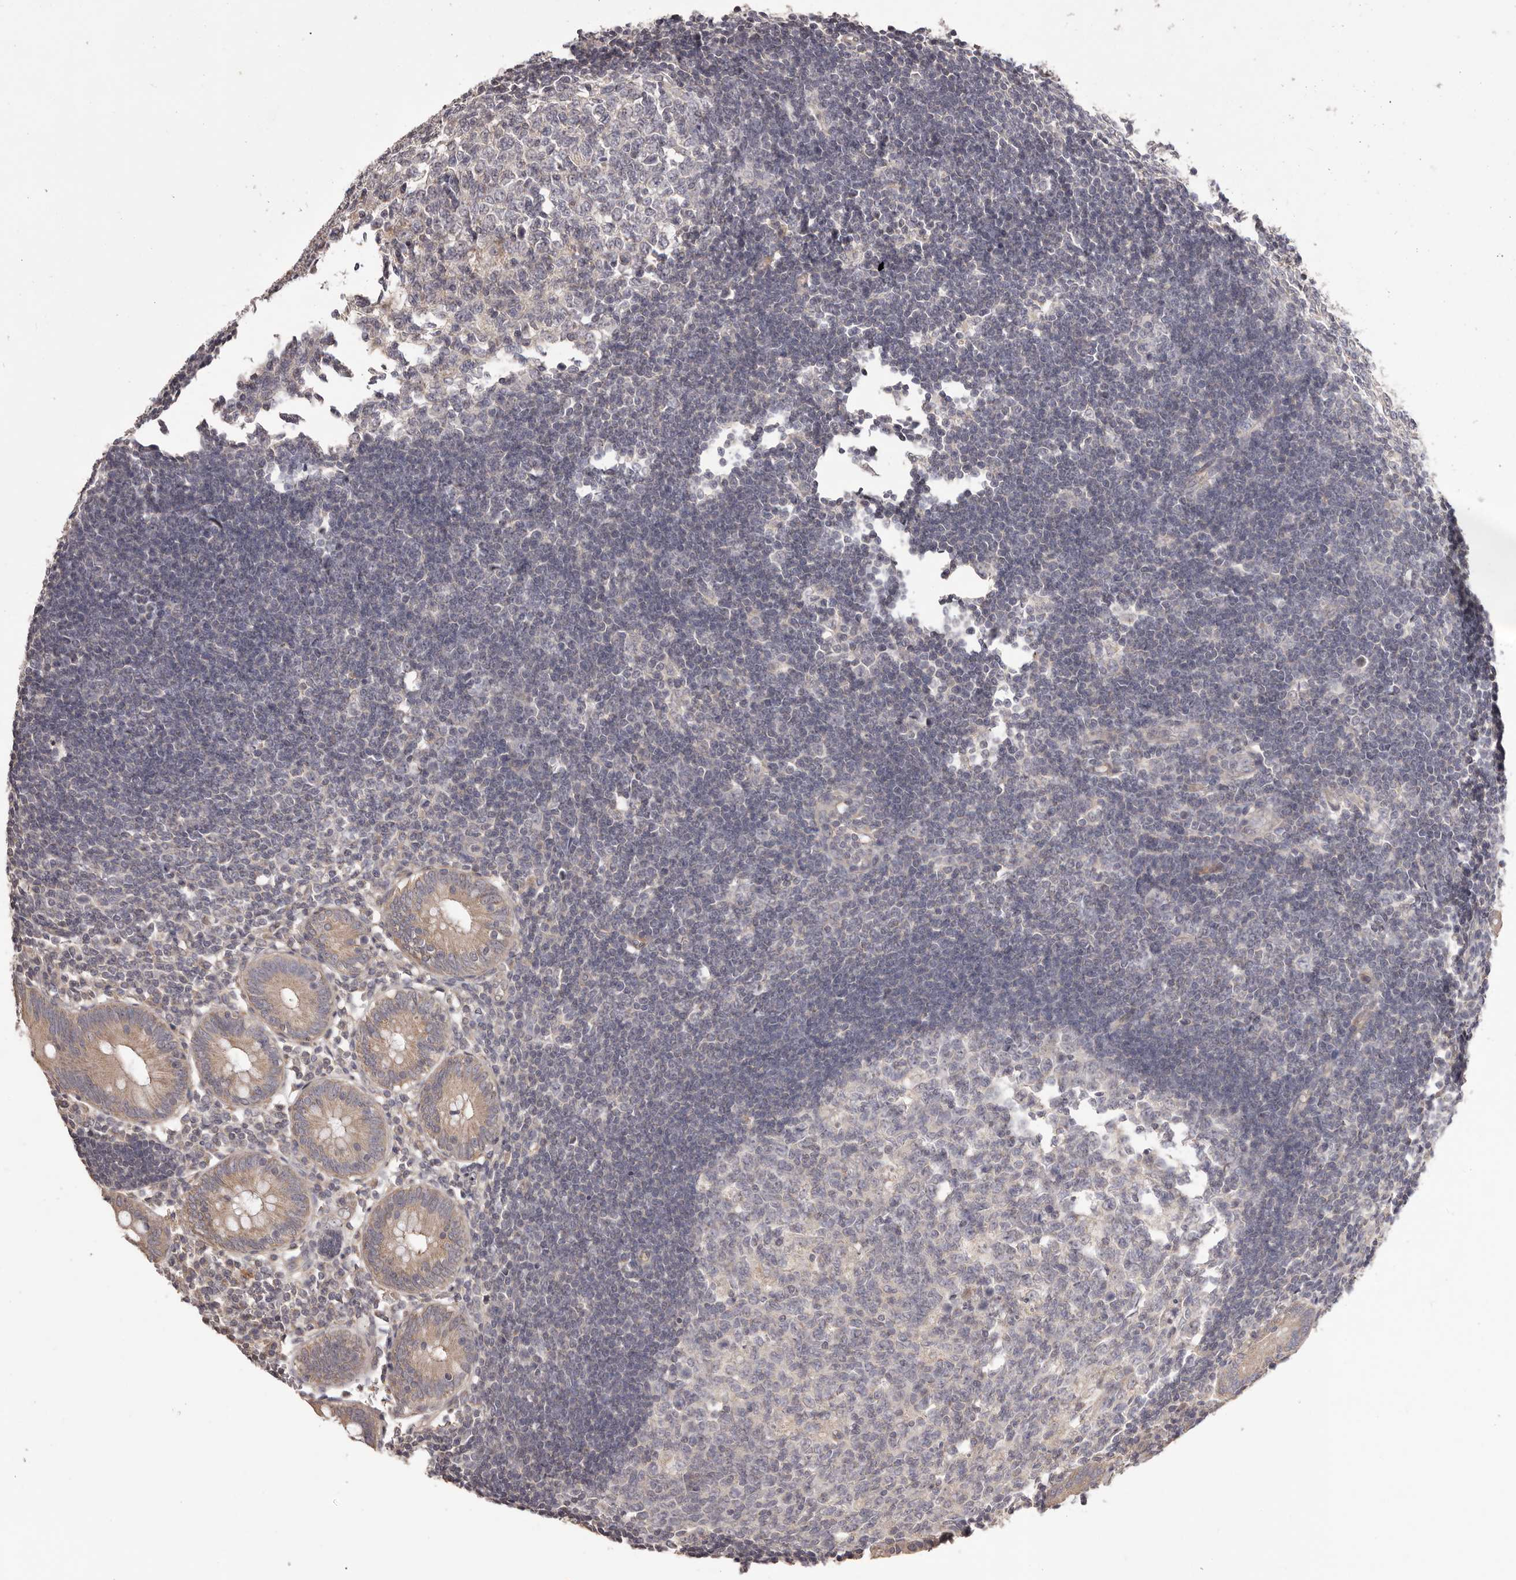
{"staining": {"intensity": "weak", "quantity": ">75%", "location": "cytoplasmic/membranous"}, "tissue": "appendix", "cell_type": "Glandular cells", "image_type": "normal", "snomed": [{"axis": "morphology", "description": "Normal tissue, NOS"}, {"axis": "topography", "description": "Appendix"}], "caption": "This is a micrograph of IHC staining of normal appendix, which shows weak positivity in the cytoplasmic/membranous of glandular cells.", "gene": "HRH1", "patient": {"sex": "female", "age": 54}}